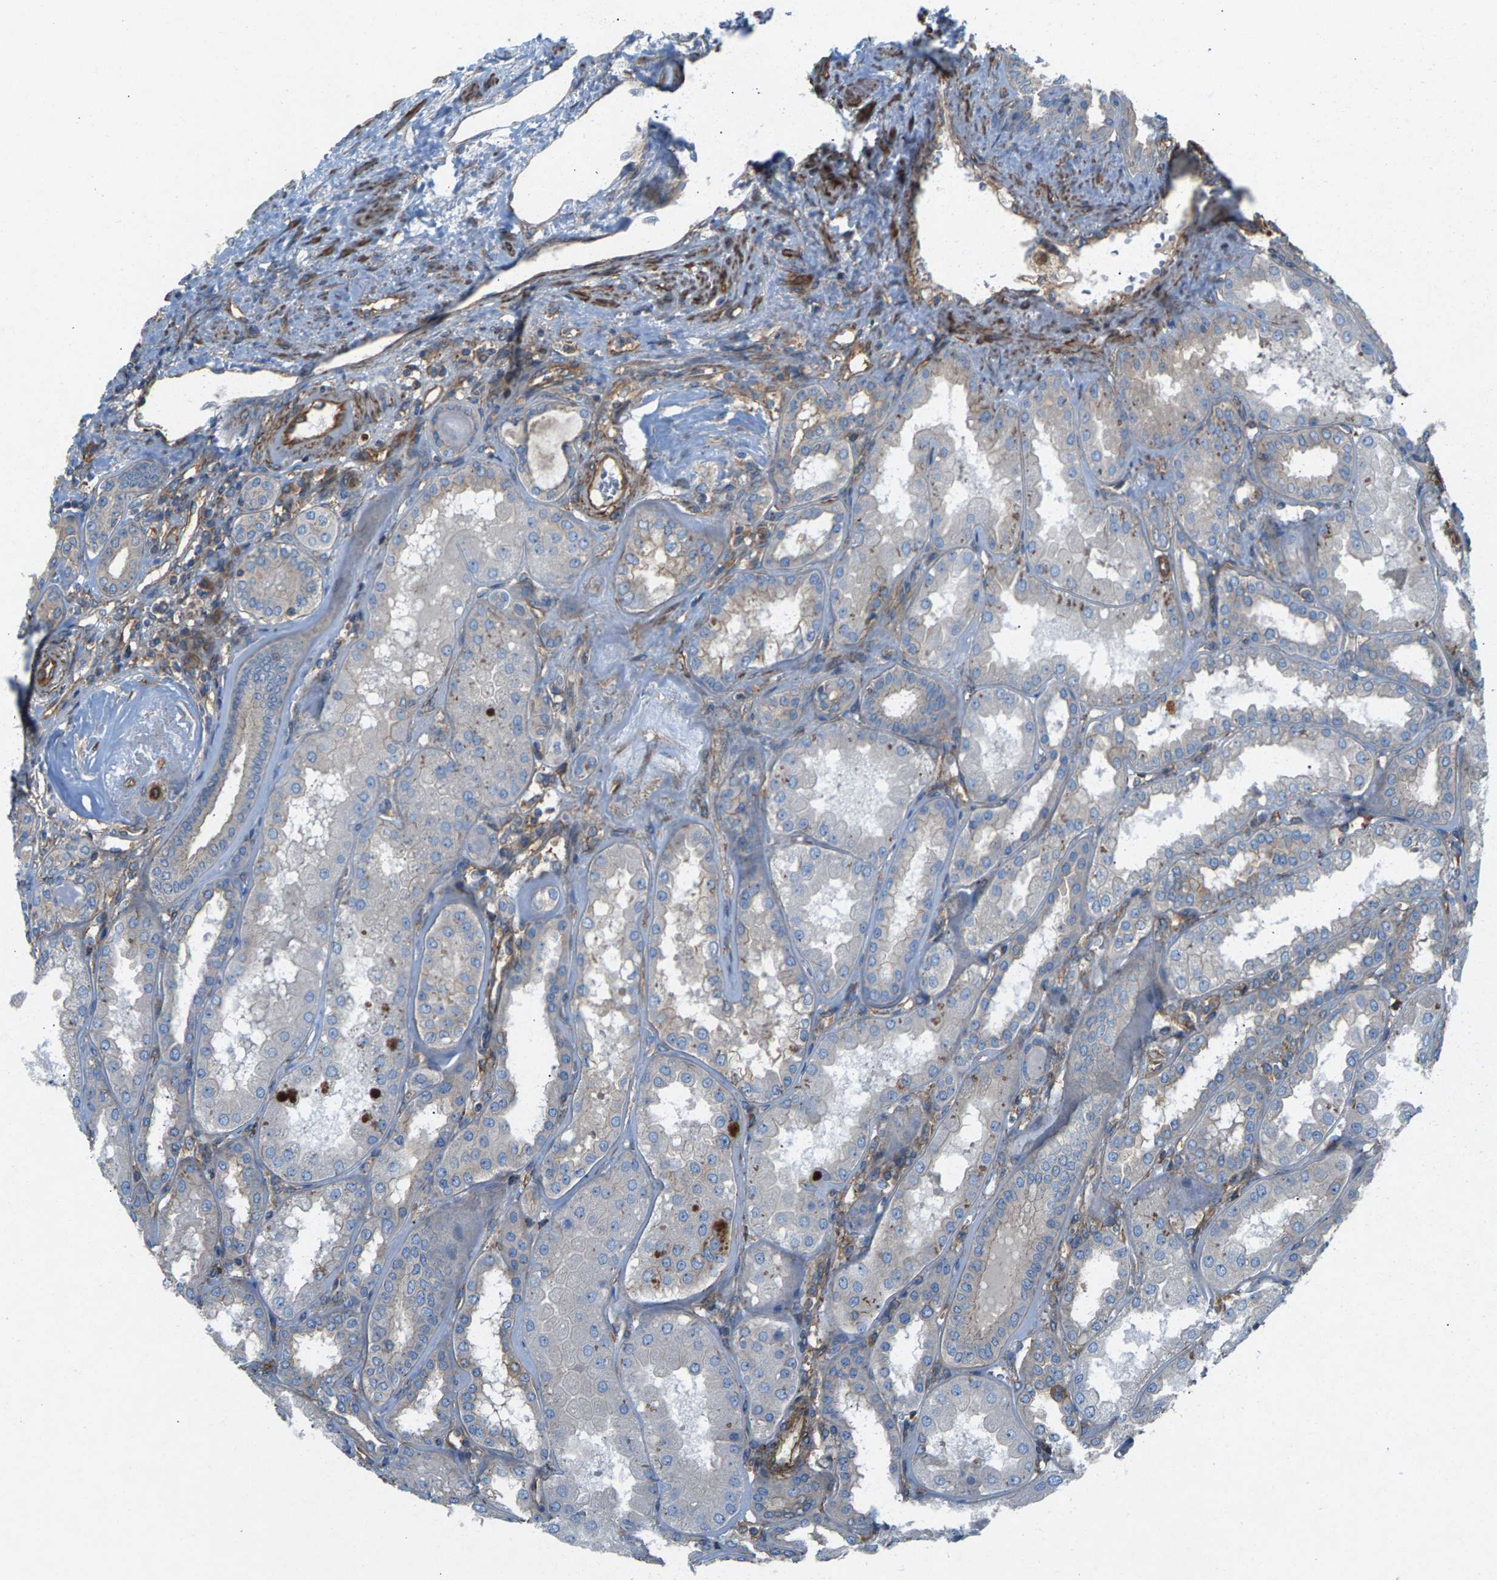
{"staining": {"intensity": "moderate", "quantity": ">75%", "location": "cytoplasmic/membranous"}, "tissue": "kidney", "cell_type": "Cells in glomeruli", "image_type": "normal", "snomed": [{"axis": "morphology", "description": "Normal tissue, NOS"}, {"axis": "topography", "description": "Kidney"}], "caption": "Kidney stained with DAB (3,3'-diaminobenzidine) immunohistochemistry displays medium levels of moderate cytoplasmic/membranous staining in approximately >75% of cells in glomeruli. Nuclei are stained in blue.", "gene": "PDCL", "patient": {"sex": "female", "age": 56}}